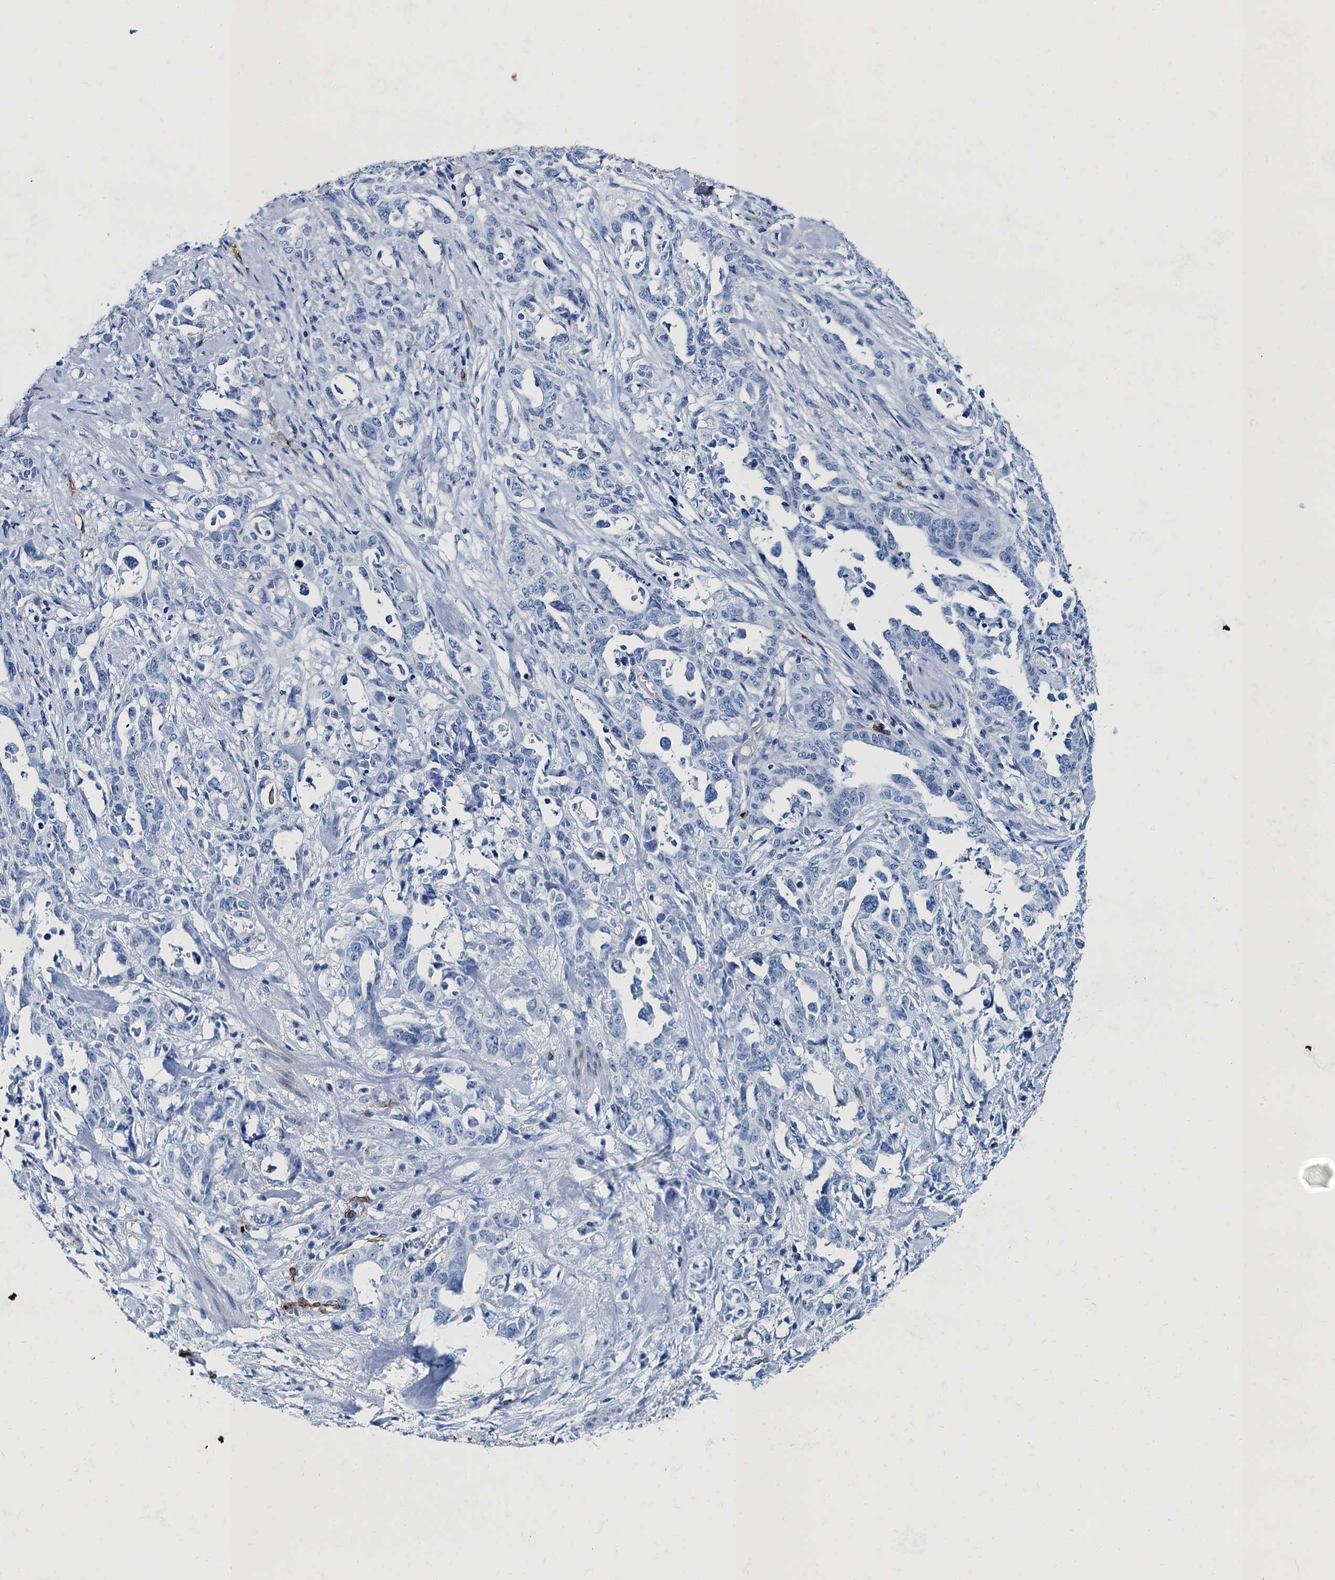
{"staining": {"intensity": "negative", "quantity": "none", "location": "none"}, "tissue": "endometrial cancer", "cell_type": "Tumor cells", "image_type": "cancer", "snomed": [{"axis": "morphology", "description": "Adenocarcinoma, NOS"}, {"axis": "topography", "description": "Endometrium"}], "caption": "Histopathology image shows no protein positivity in tumor cells of adenocarcinoma (endometrial) tissue.", "gene": "CAVIN2", "patient": {"sex": "female", "age": 65}}